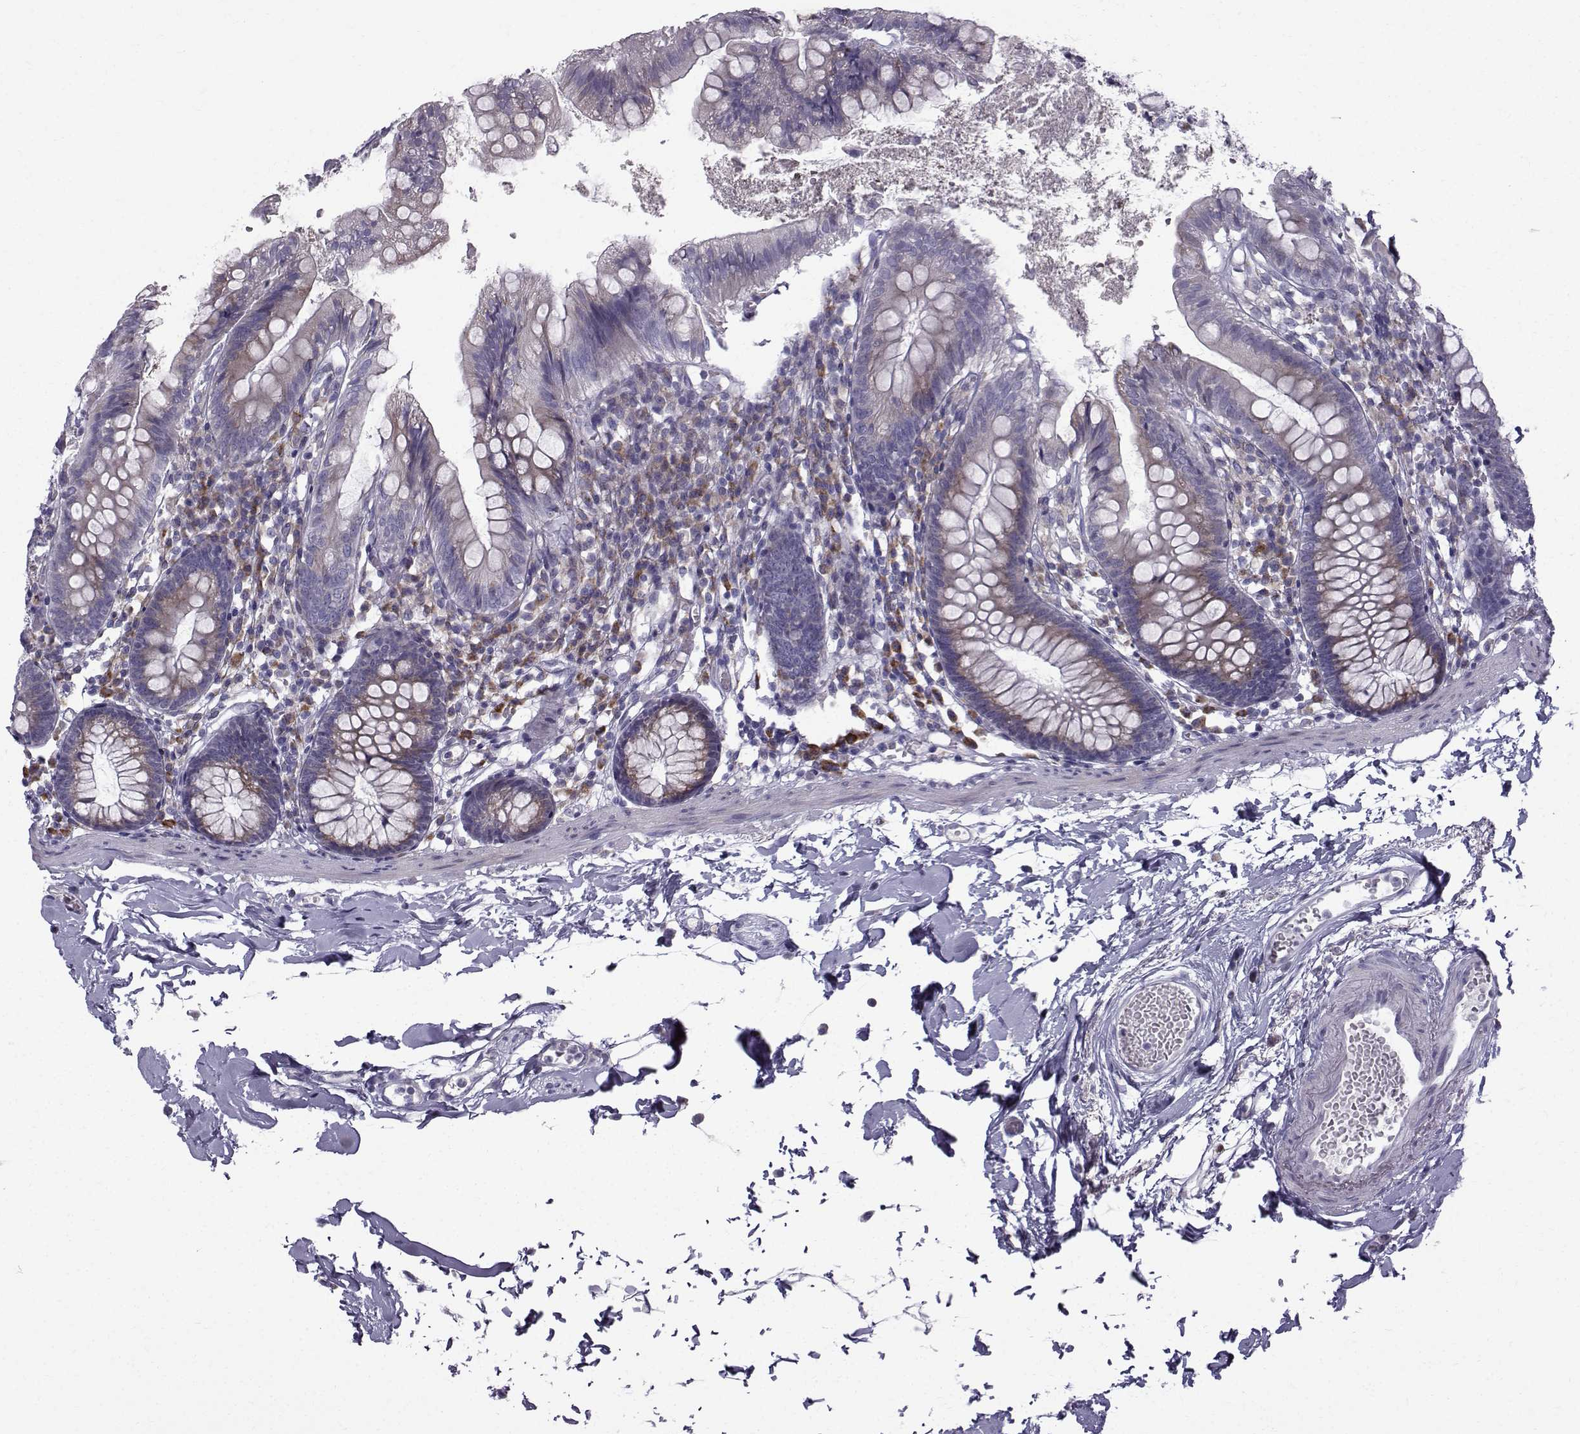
{"staining": {"intensity": "weak", "quantity": ">75%", "location": "cytoplasmic/membranous"}, "tissue": "small intestine", "cell_type": "Glandular cells", "image_type": "normal", "snomed": [{"axis": "morphology", "description": "Normal tissue, NOS"}, {"axis": "topography", "description": "Small intestine"}], "caption": "The image reveals a brown stain indicating the presence of a protein in the cytoplasmic/membranous of glandular cells in small intestine. (DAB IHC with brightfield microscopy, high magnification).", "gene": "ROPN1B", "patient": {"sex": "female", "age": 90}}